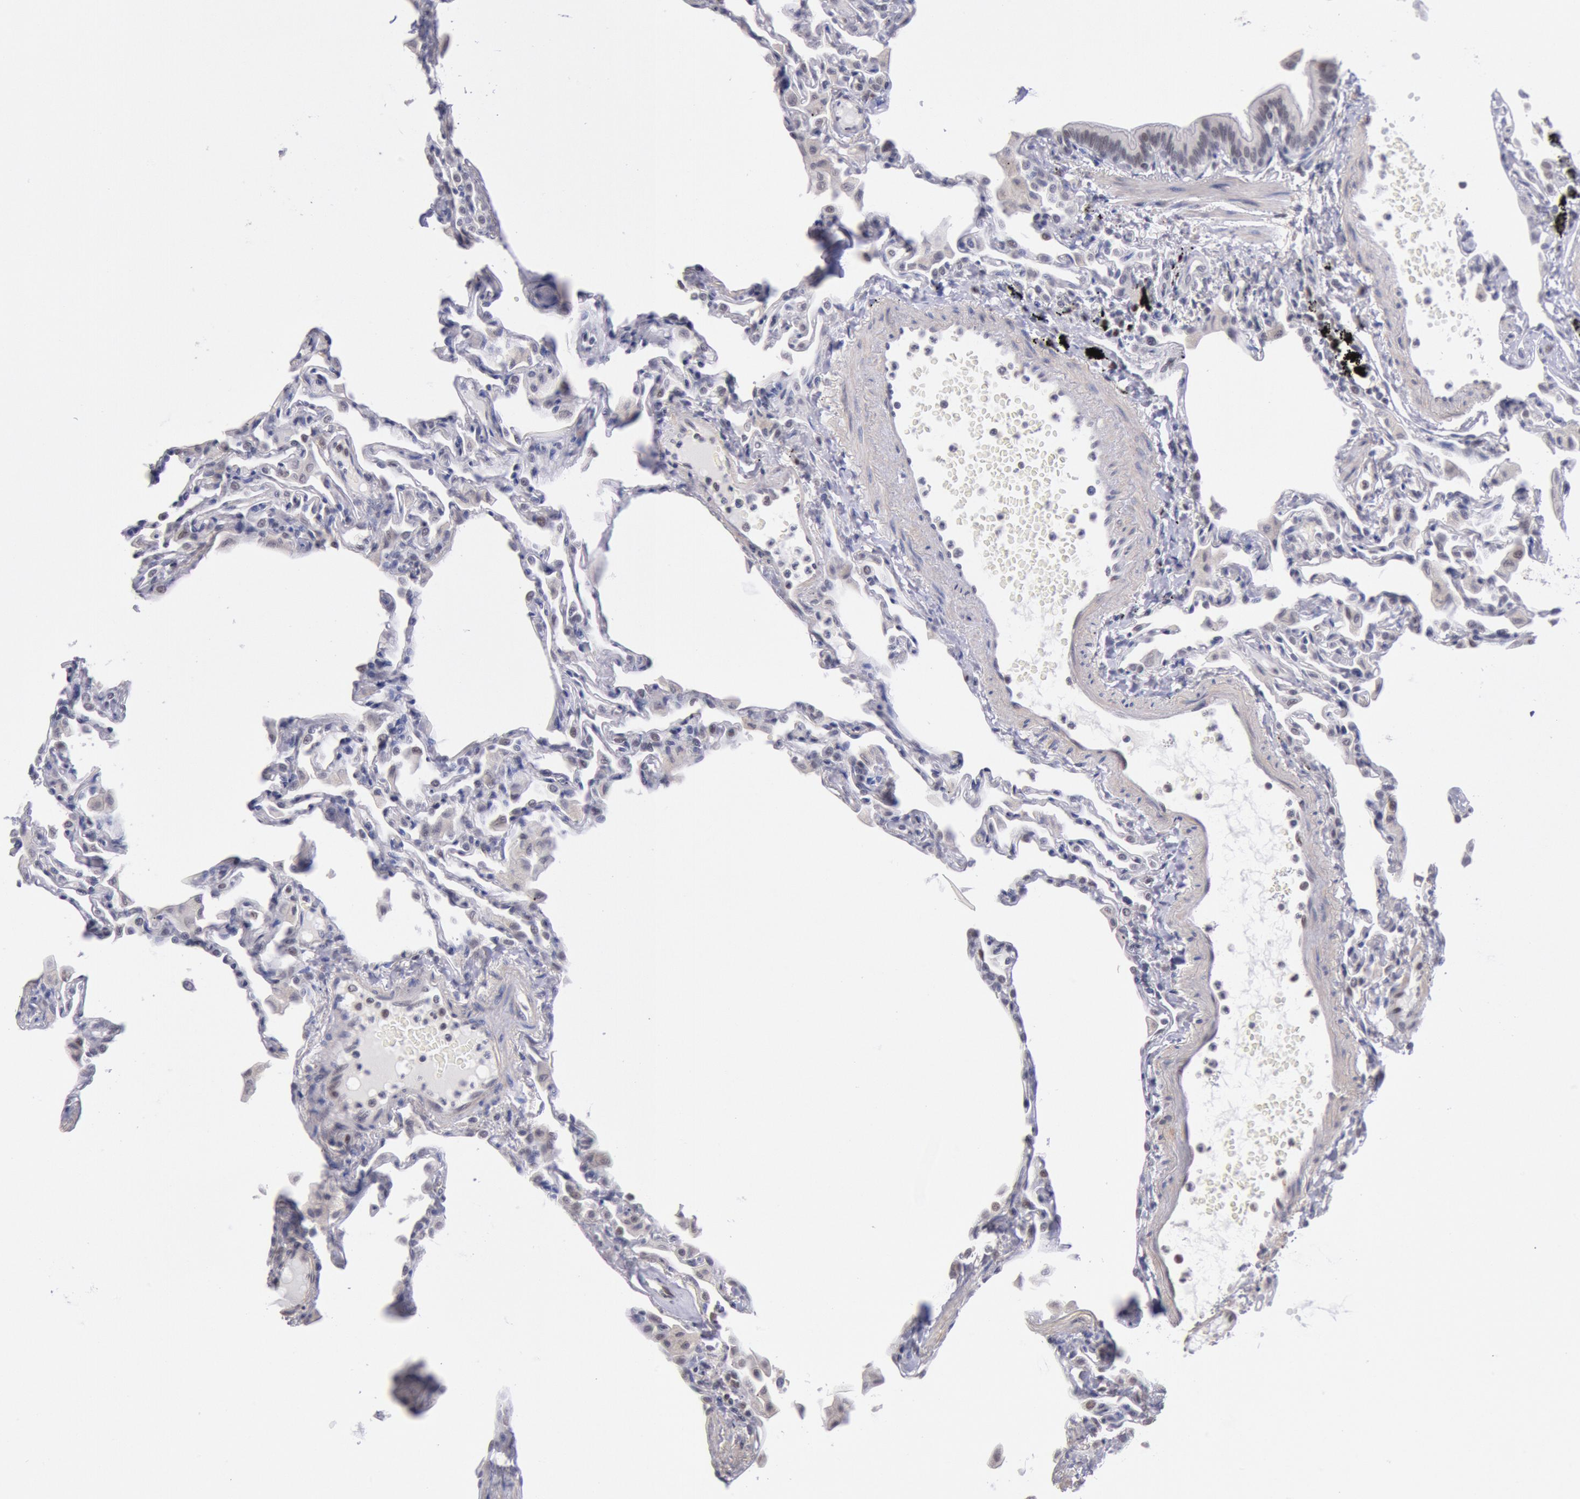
{"staining": {"intensity": "weak", "quantity": "25%-75%", "location": "cytoplasmic/membranous,nuclear"}, "tissue": "lung", "cell_type": "Alveolar cells", "image_type": "normal", "snomed": [{"axis": "morphology", "description": "Normal tissue, NOS"}, {"axis": "topography", "description": "Lung"}], "caption": "A brown stain labels weak cytoplasmic/membranous,nuclear staining of a protein in alveolar cells of unremarkable human lung.", "gene": "MYH6", "patient": {"sex": "female", "age": 49}}